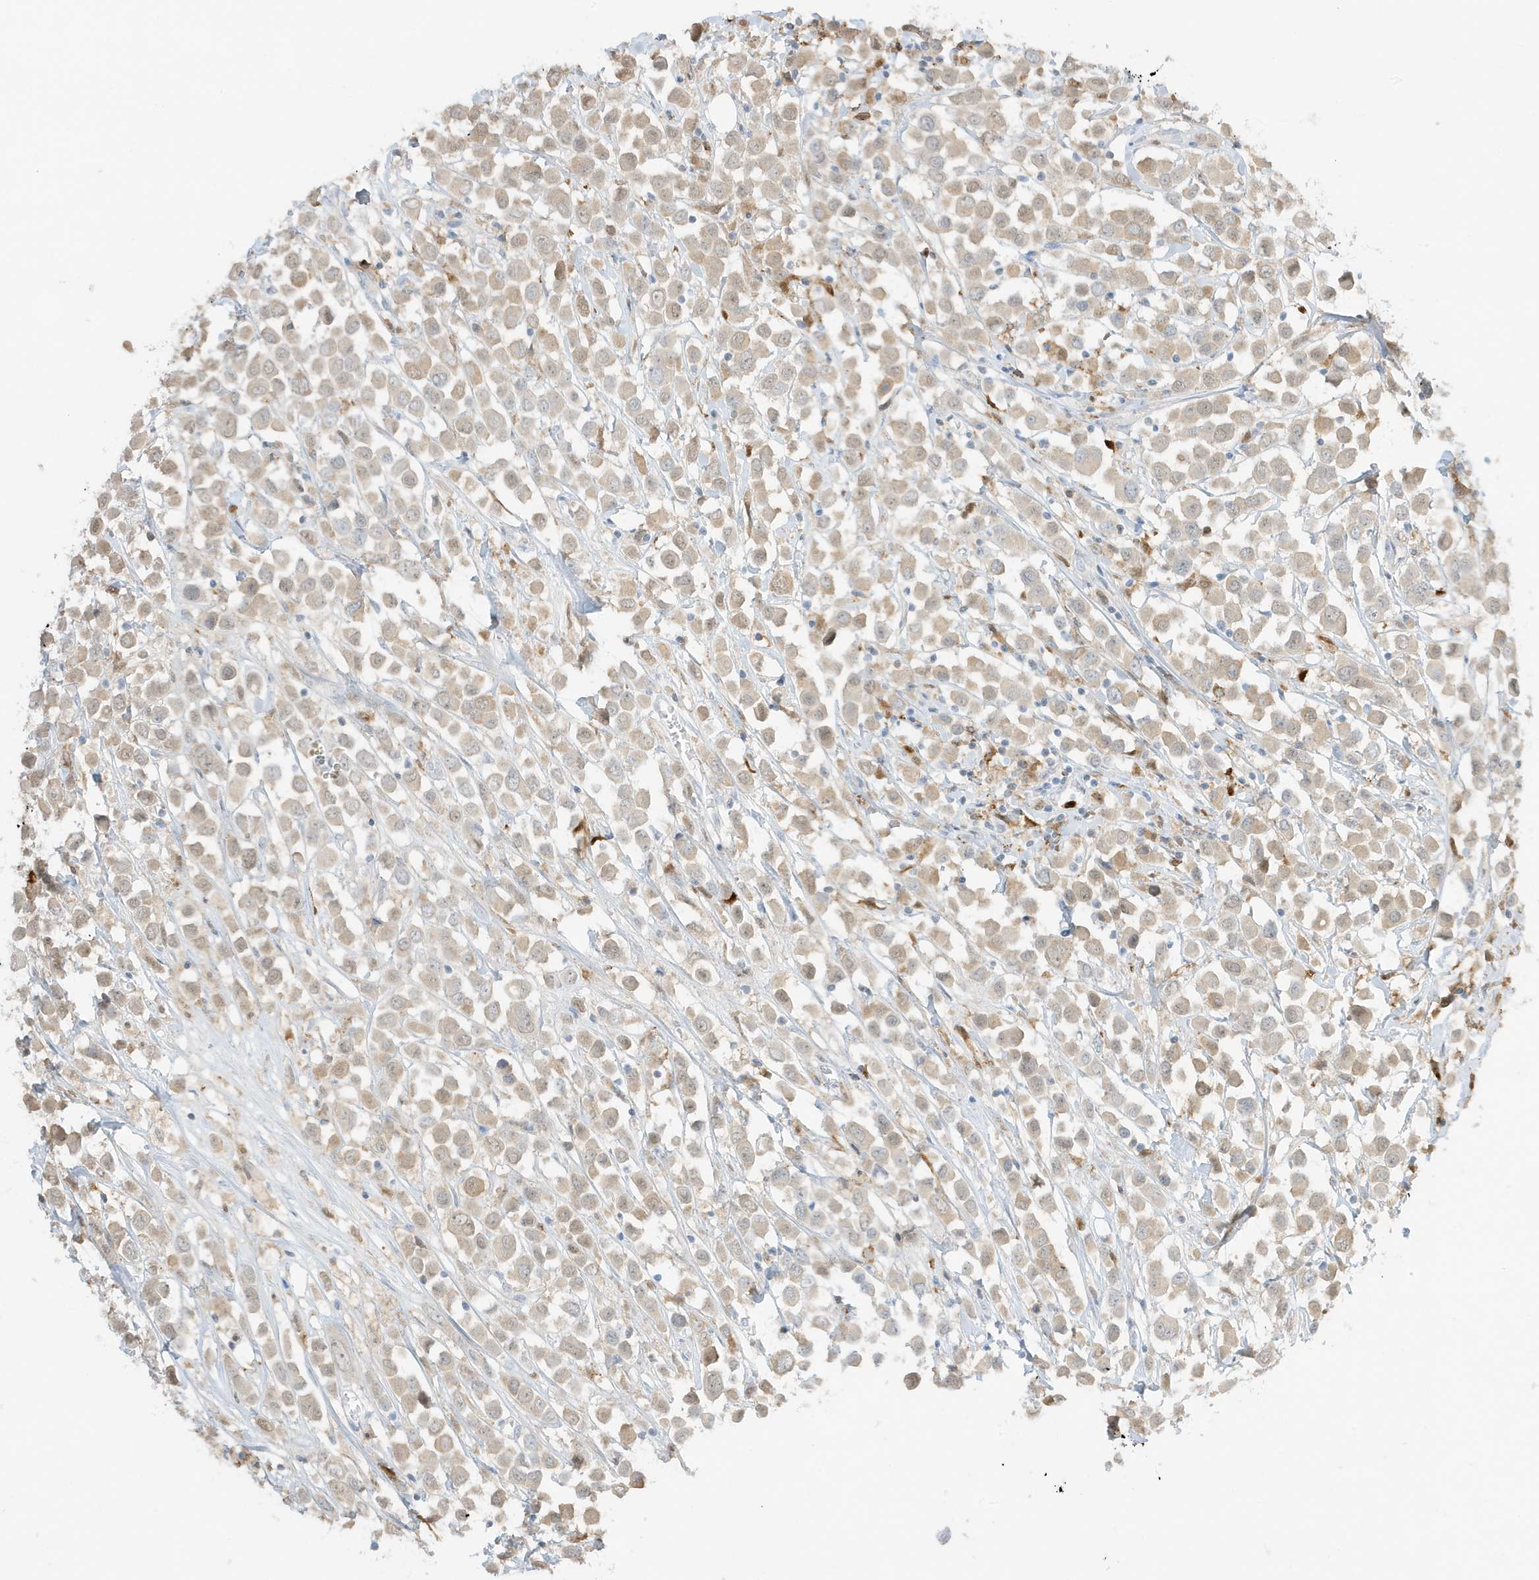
{"staining": {"intensity": "weak", "quantity": "<25%", "location": "cytoplasmic/membranous"}, "tissue": "breast cancer", "cell_type": "Tumor cells", "image_type": "cancer", "snomed": [{"axis": "morphology", "description": "Duct carcinoma"}, {"axis": "topography", "description": "Breast"}], "caption": "Immunohistochemical staining of breast intraductal carcinoma reveals no significant expression in tumor cells.", "gene": "GCA", "patient": {"sex": "female", "age": 61}}